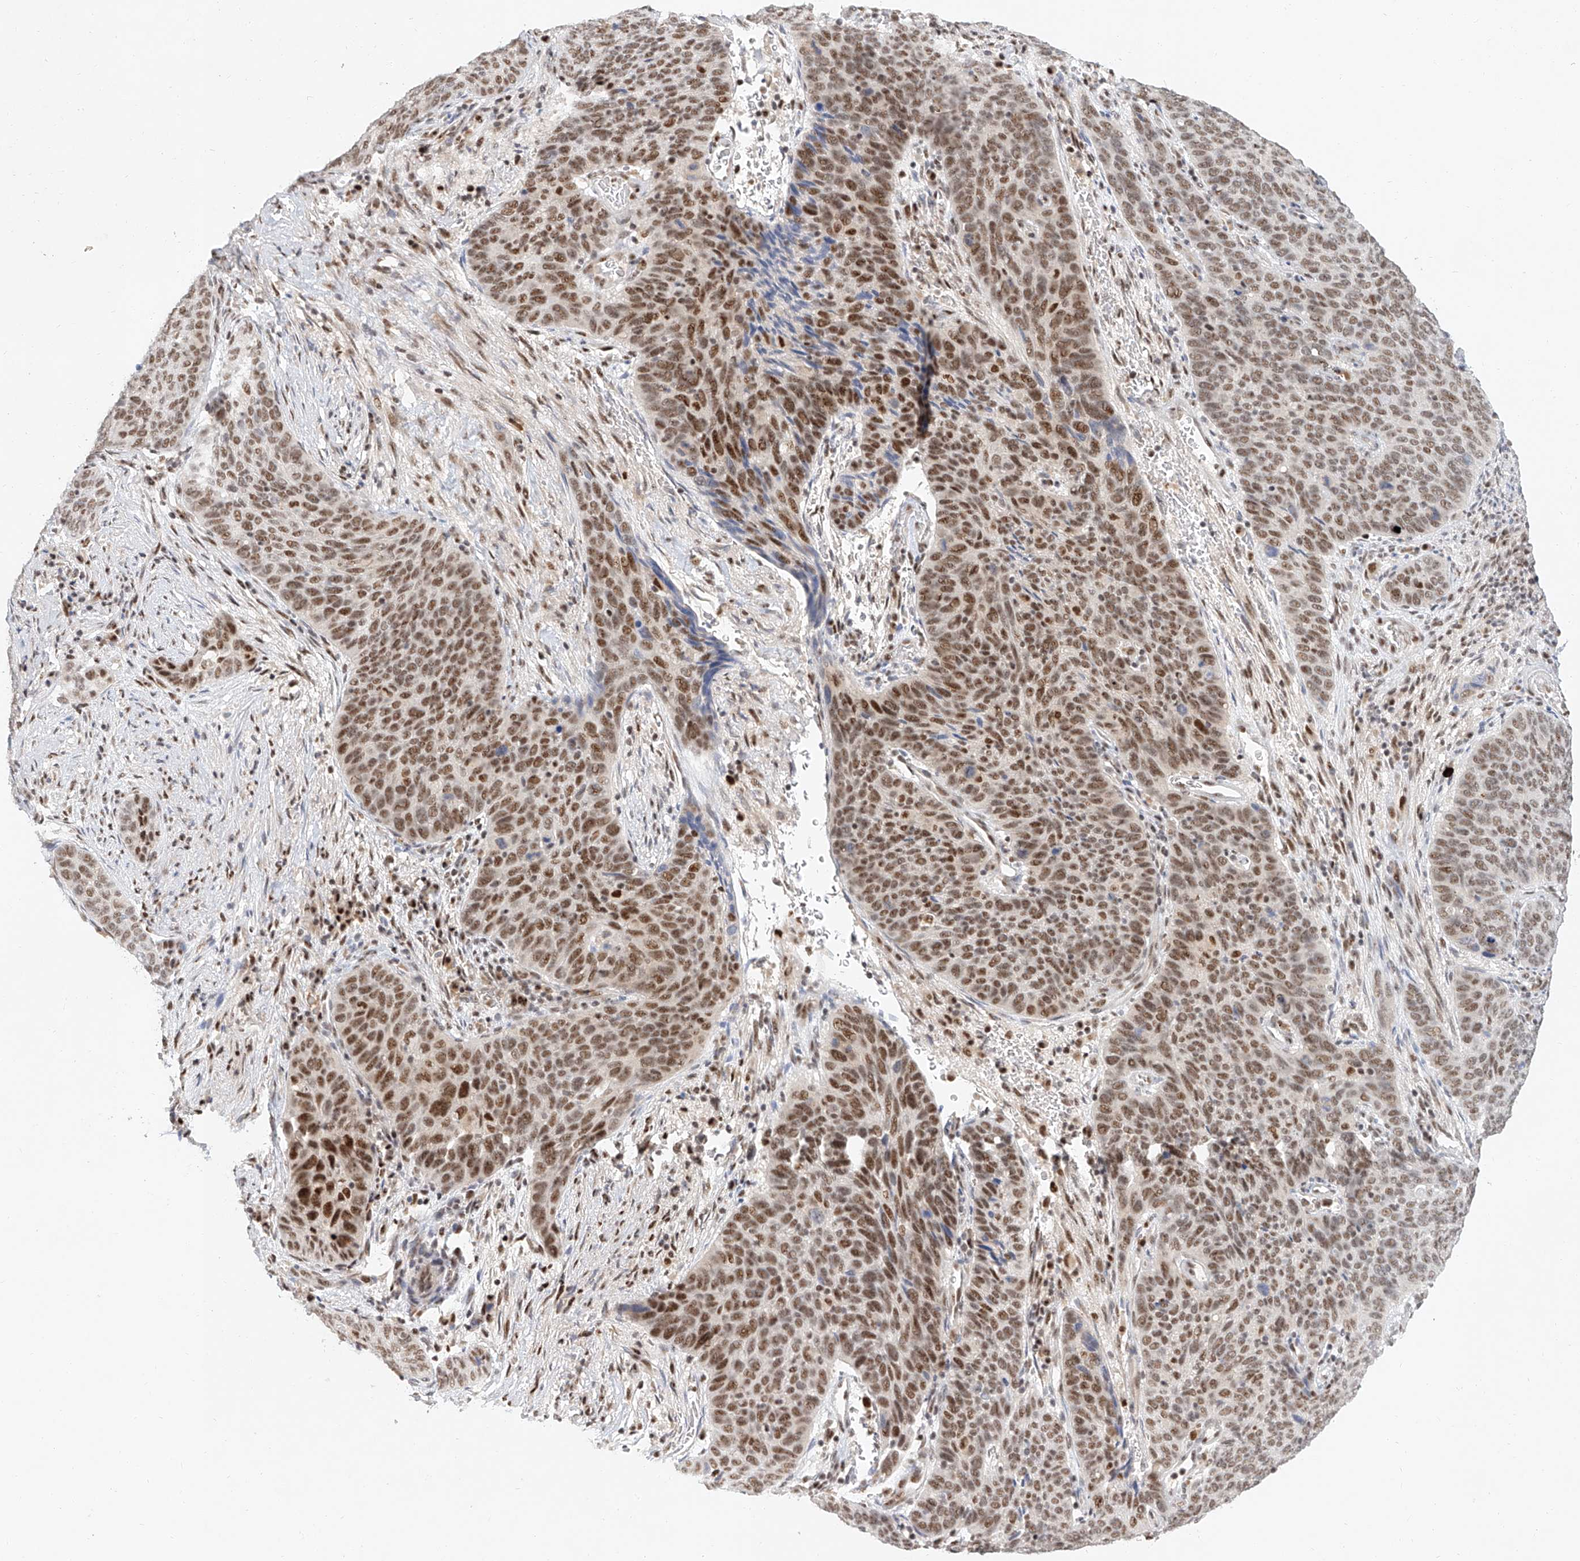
{"staining": {"intensity": "moderate", "quantity": ">75%", "location": "nuclear"}, "tissue": "cervical cancer", "cell_type": "Tumor cells", "image_type": "cancer", "snomed": [{"axis": "morphology", "description": "Squamous cell carcinoma, NOS"}, {"axis": "topography", "description": "Cervix"}], "caption": "High-power microscopy captured an immunohistochemistry image of cervical cancer, revealing moderate nuclear staining in approximately >75% of tumor cells.", "gene": "CXorf58", "patient": {"sex": "female", "age": 60}}